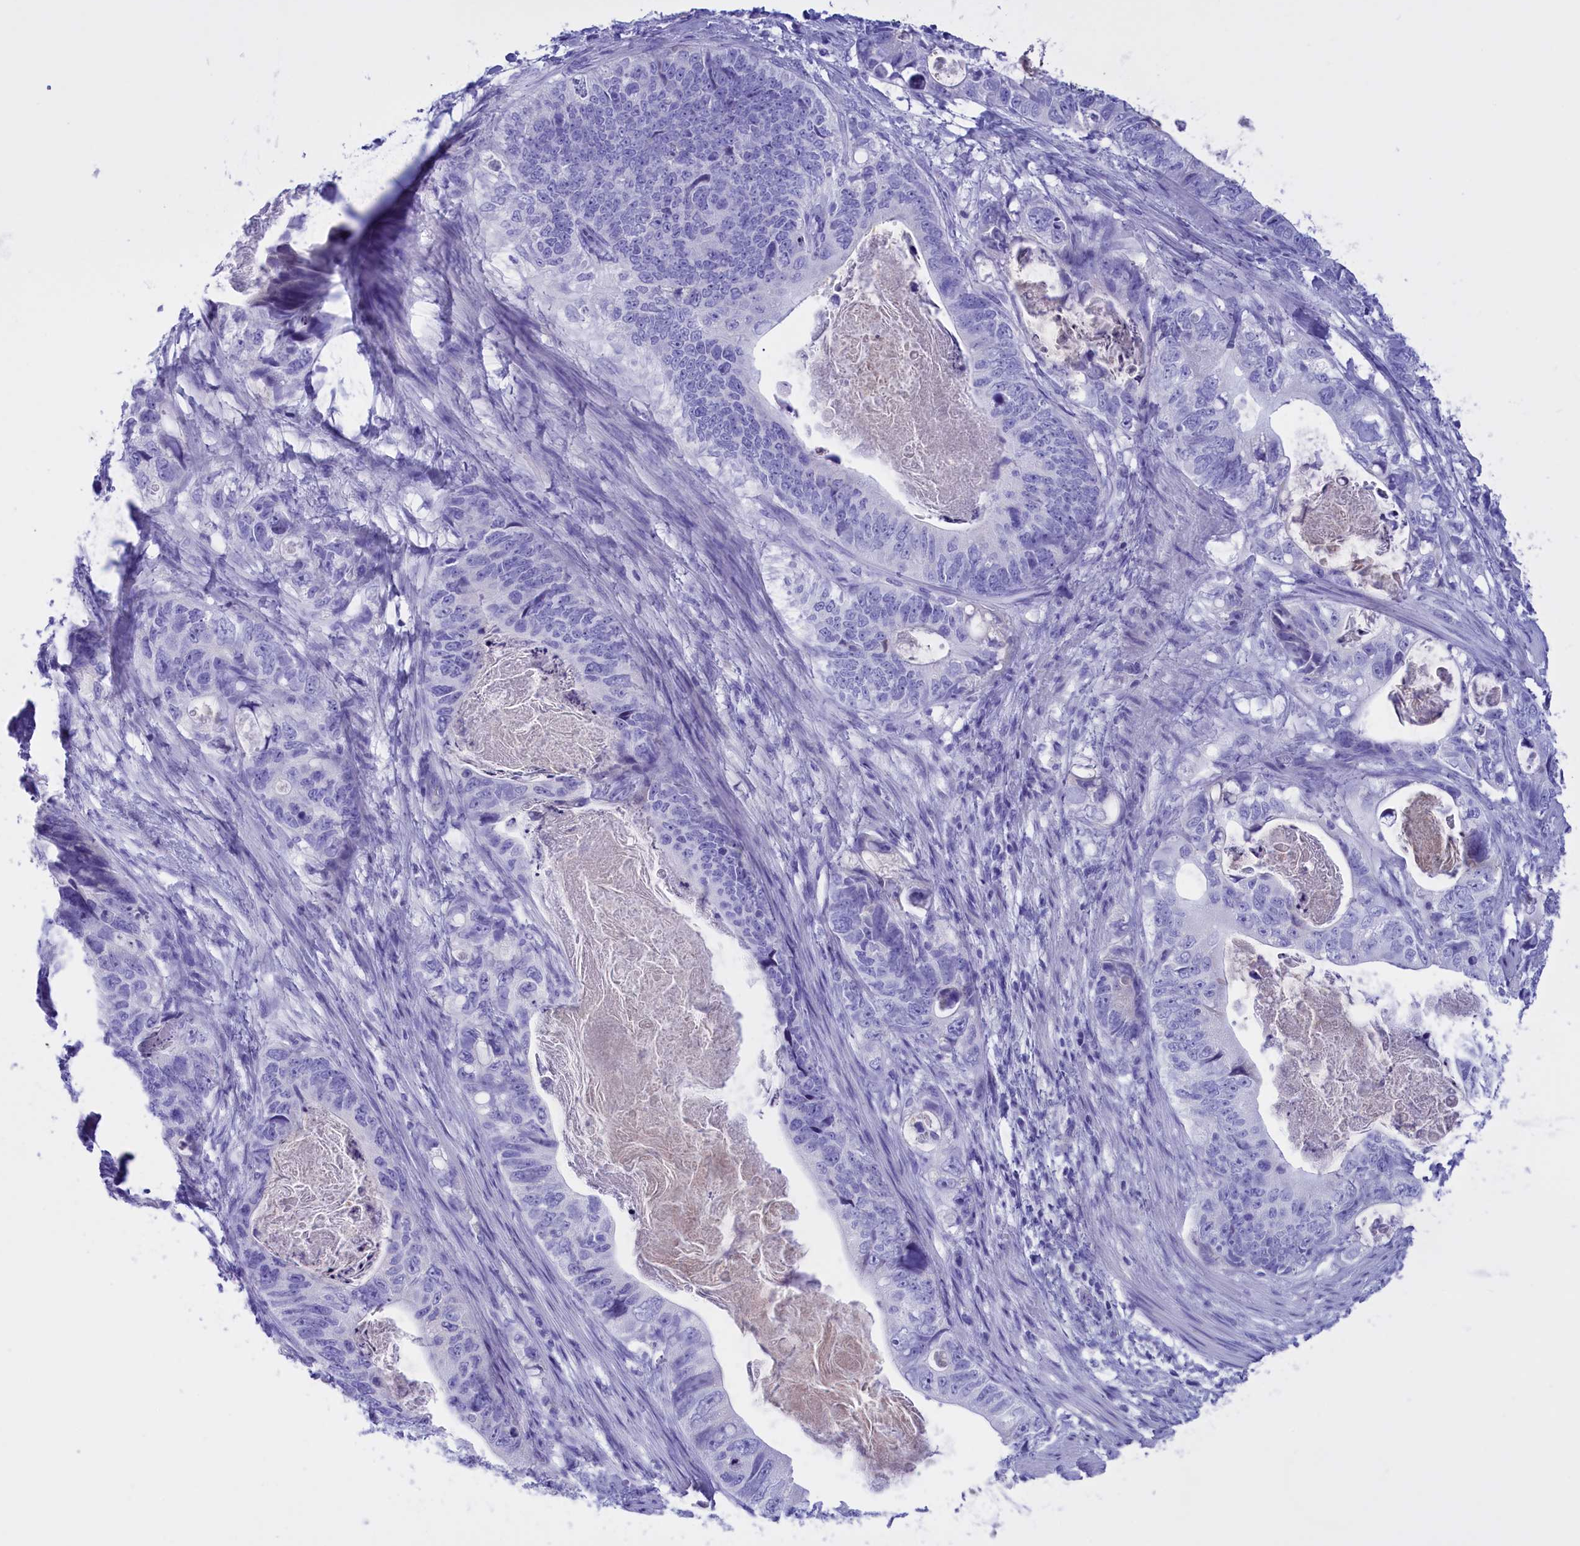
{"staining": {"intensity": "negative", "quantity": "none", "location": "none"}, "tissue": "stomach cancer", "cell_type": "Tumor cells", "image_type": "cancer", "snomed": [{"axis": "morphology", "description": "Normal tissue, NOS"}, {"axis": "morphology", "description": "Adenocarcinoma, NOS"}, {"axis": "topography", "description": "Stomach"}], "caption": "Immunohistochemistry of human stomach cancer shows no positivity in tumor cells. (Stains: DAB IHC with hematoxylin counter stain, Microscopy: brightfield microscopy at high magnification).", "gene": "PROK2", "patient": {"sex": "female", "age": 89}}